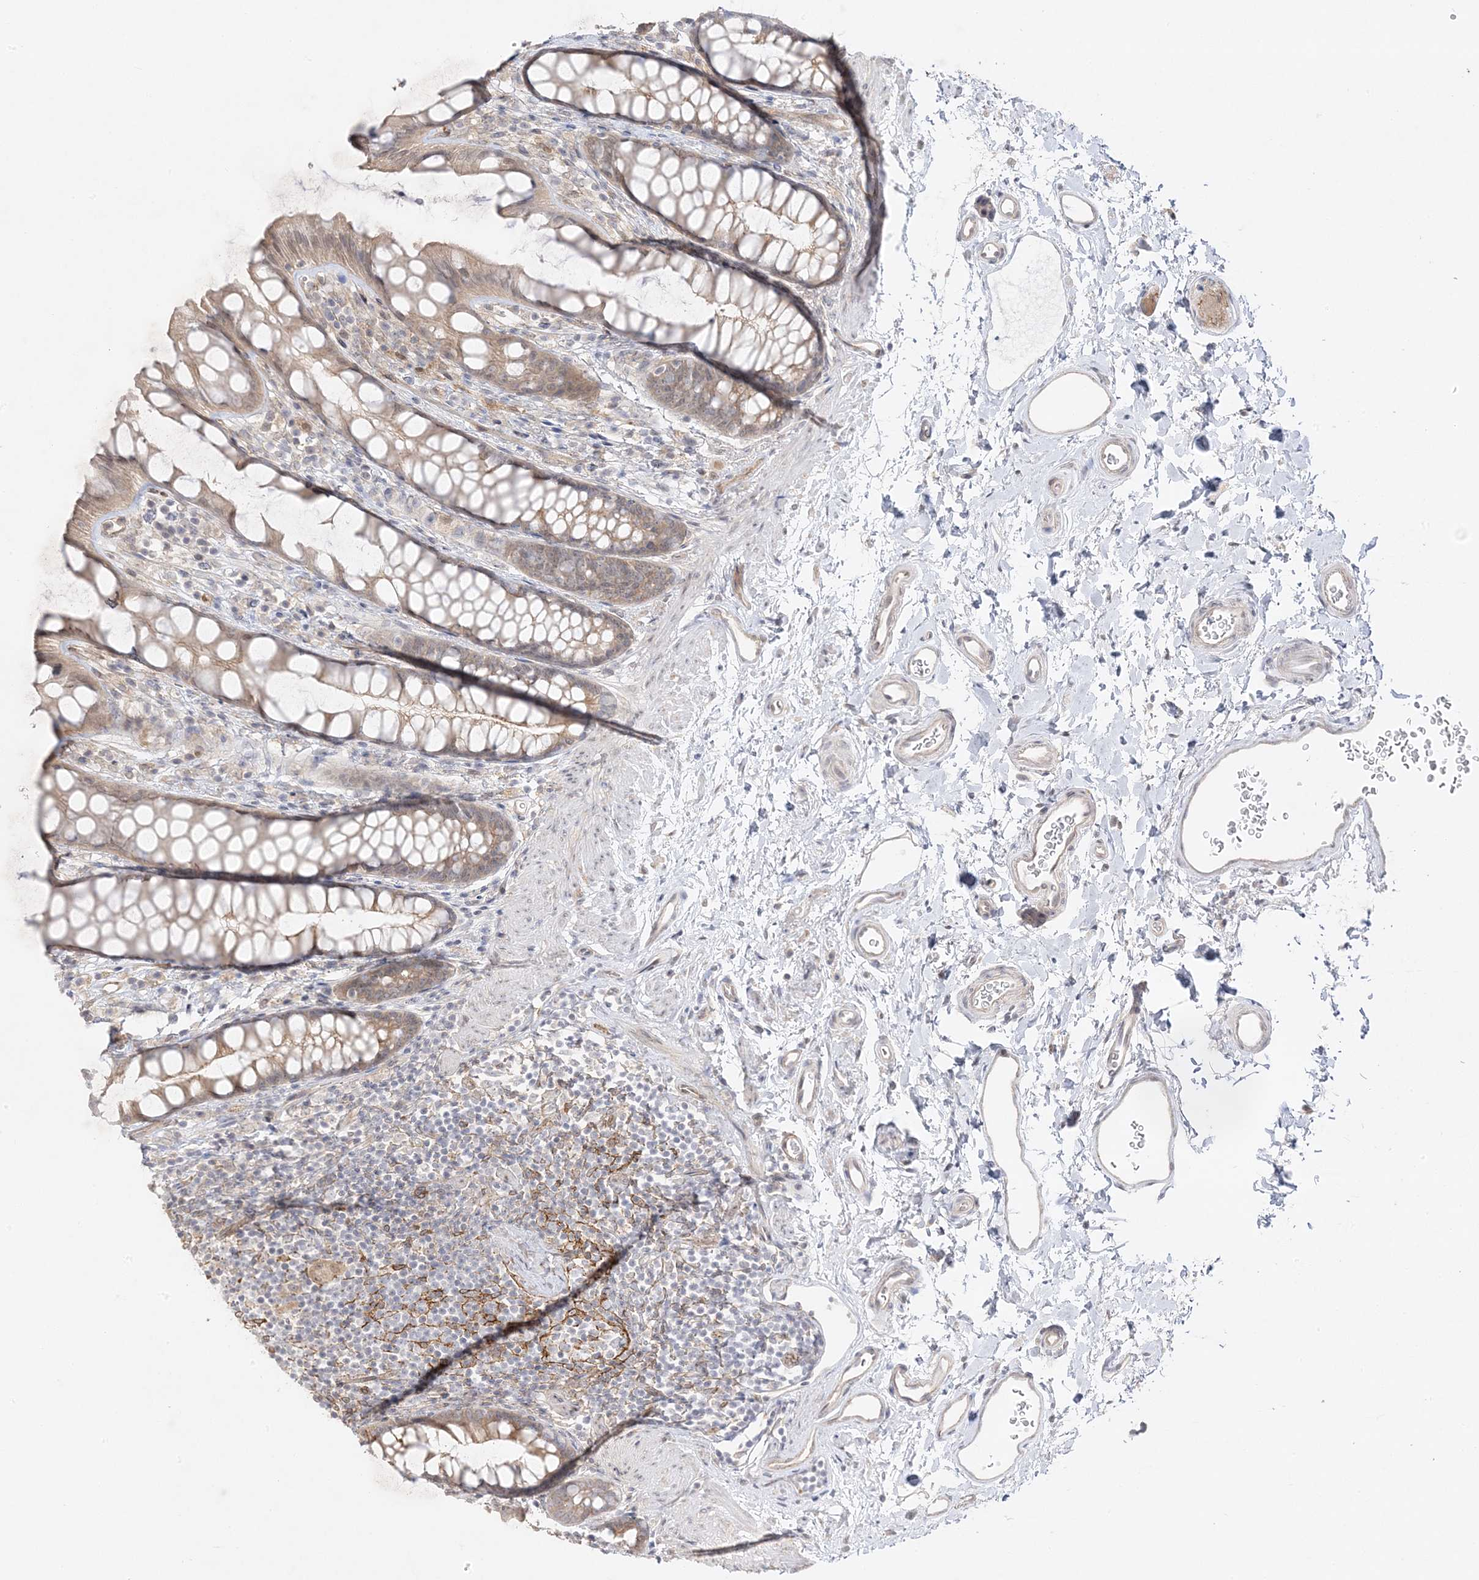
{"staining": {"intensity": "weak", "quantity": ">75%", "location": "cytoplasmic/membranous,nuclear"}, "tissue": "rectum", "cell_type": "Glandular cells", "image_type": "normal", "snomed": [{"axis": "morphology", "description": "Normal tissue, NOS"}, {"axis": "topography", "description": "Rectum"}], "caption": "High-magnification brightfield microscopy of benign rectum stained with DAB (brown) and counterstained with hematoxylin (blue). glandular cells exhibit weak cytoplasmic/membranous,nuclear expression is appreciated in approximately>75% of cells.", "gene": "C2CD2", "patient": {"sex": "female", "age": 65}}